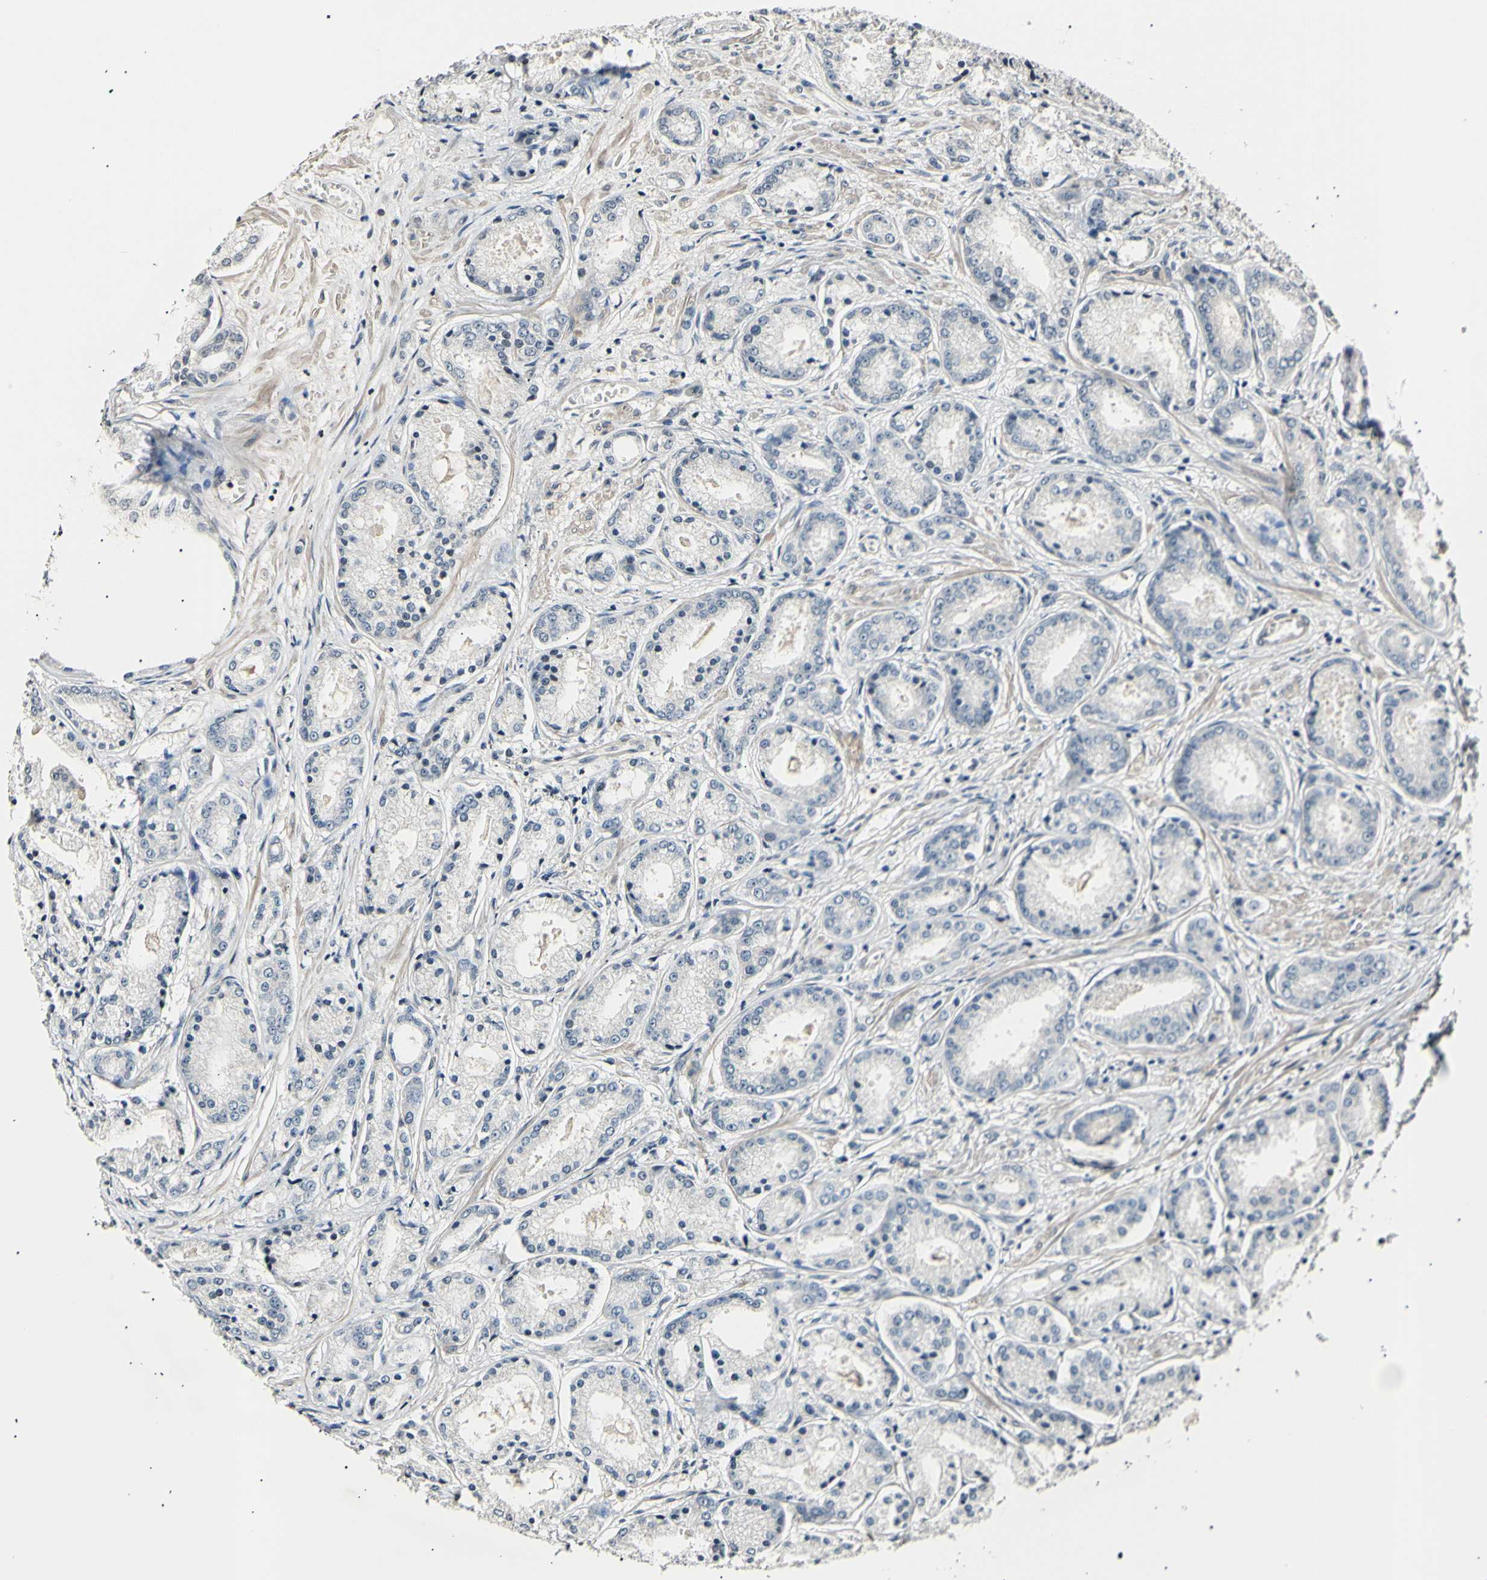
{"staining": {"intensity": "negative", "quantity": "none", "location": "none"}, "tissue": "prostate cancer", "cell_type": "Tumor cells", "image_type": "cancer", "snomed": [{"axis": "morphology", "description": "Adenocarcinoma, High grade"}, {"axis": "topography", "description": "Prostate"}], "caption": "Human prostate cancer (high-grade adenocarcinoma) stained for a protein using immunohistochemistry demonstrates no expression in tumor cells.", "gene": "AK1", "patient": {"sex": "male", "age": 59}}